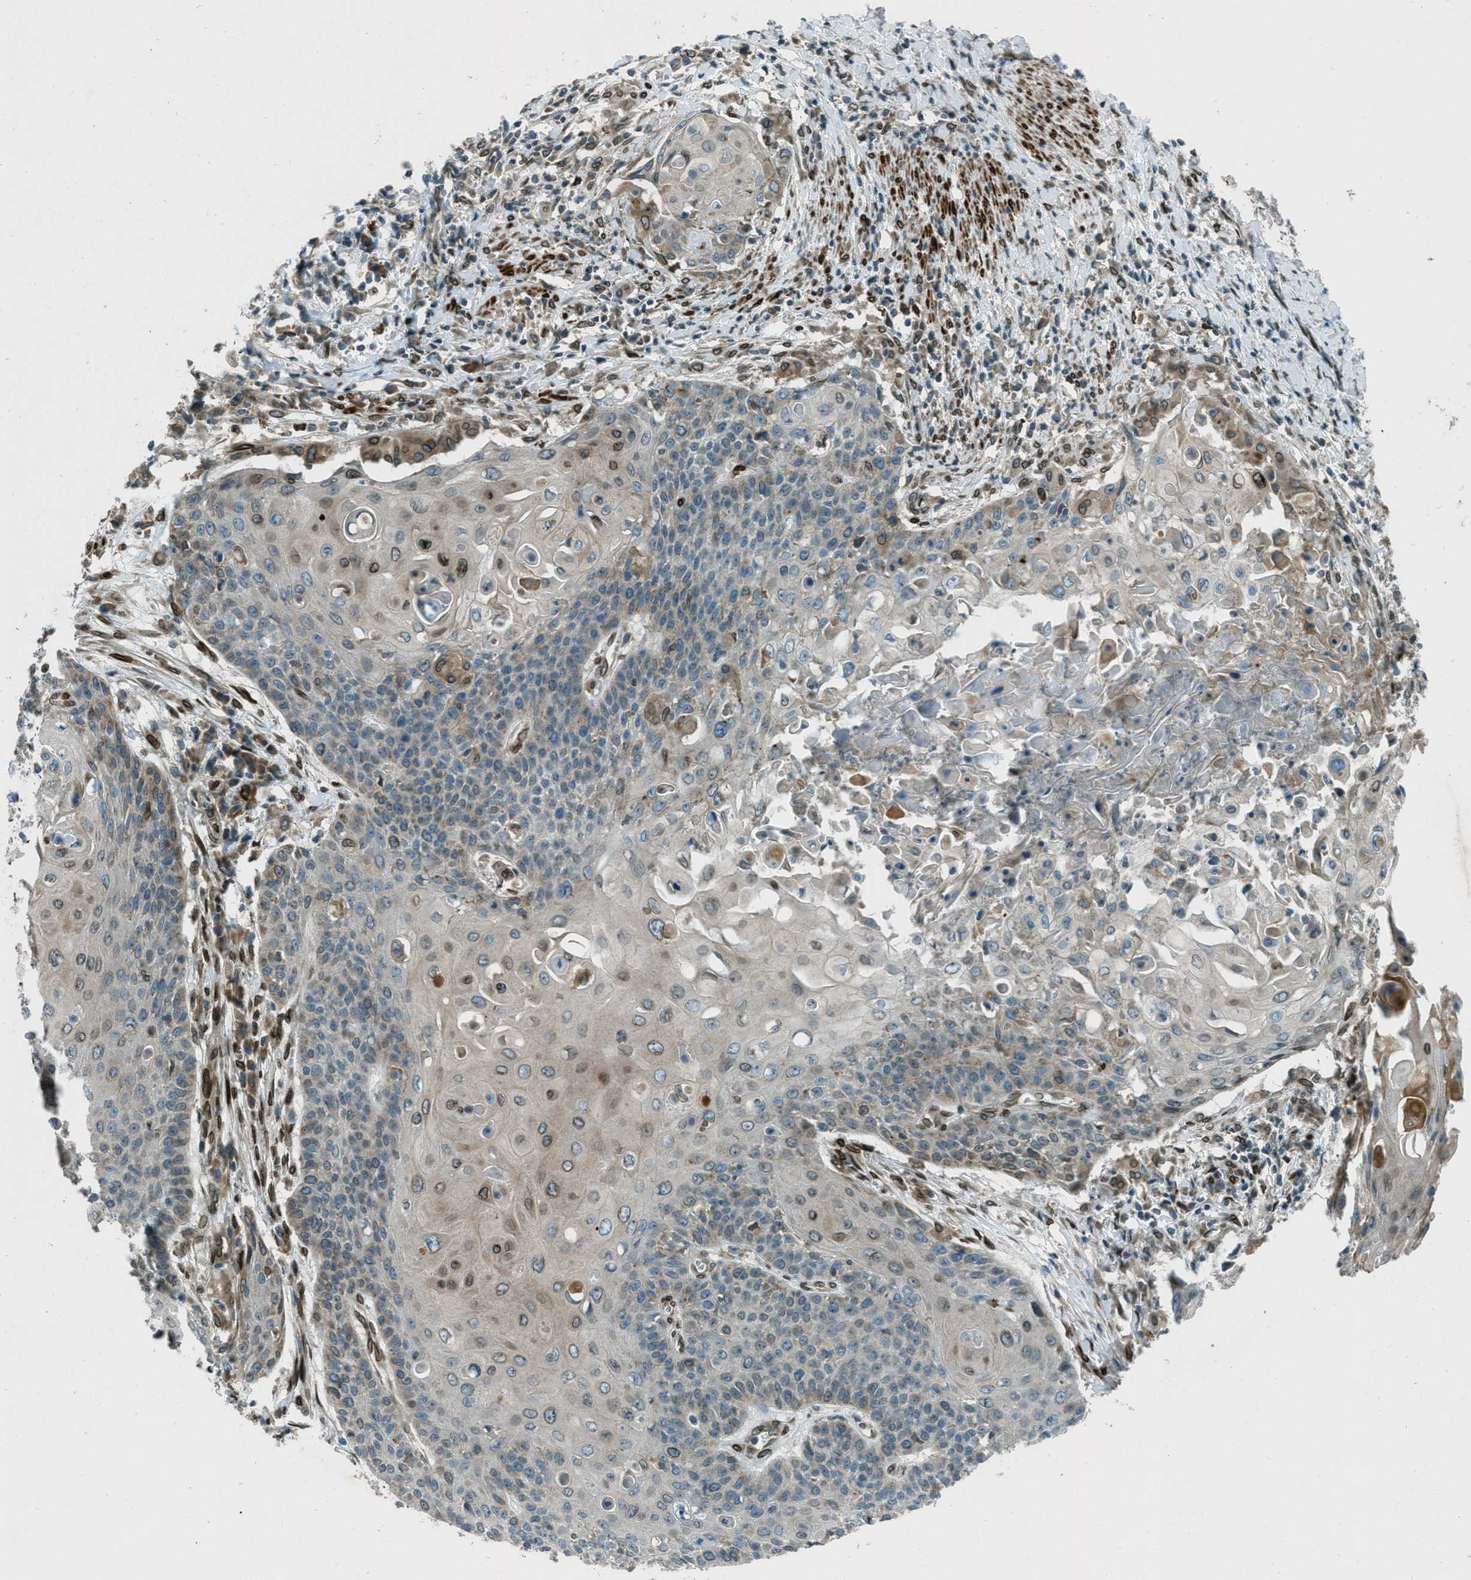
{"staining": {"intensity": "moderate", "quantity": "<25%", "location": "cytoplasmic/membranous,nuclear"}, "tissue": "cervical cancer", "cell_type": "Tumor cells", "image_type": "cancer", "snomed": [{"axis": "morphology", "description": "Squamous cell carcinoma, NOS"}, {"axis": "topography", "description": "Cervix"}], "caption": "Tumor cells demonstrate moderate cytoplasmic/membranous and nuclear expression in about <25% of cells in cervical cancer.", "gene": "LEMD2", "patient": {"sex": "female", "age": 39}}